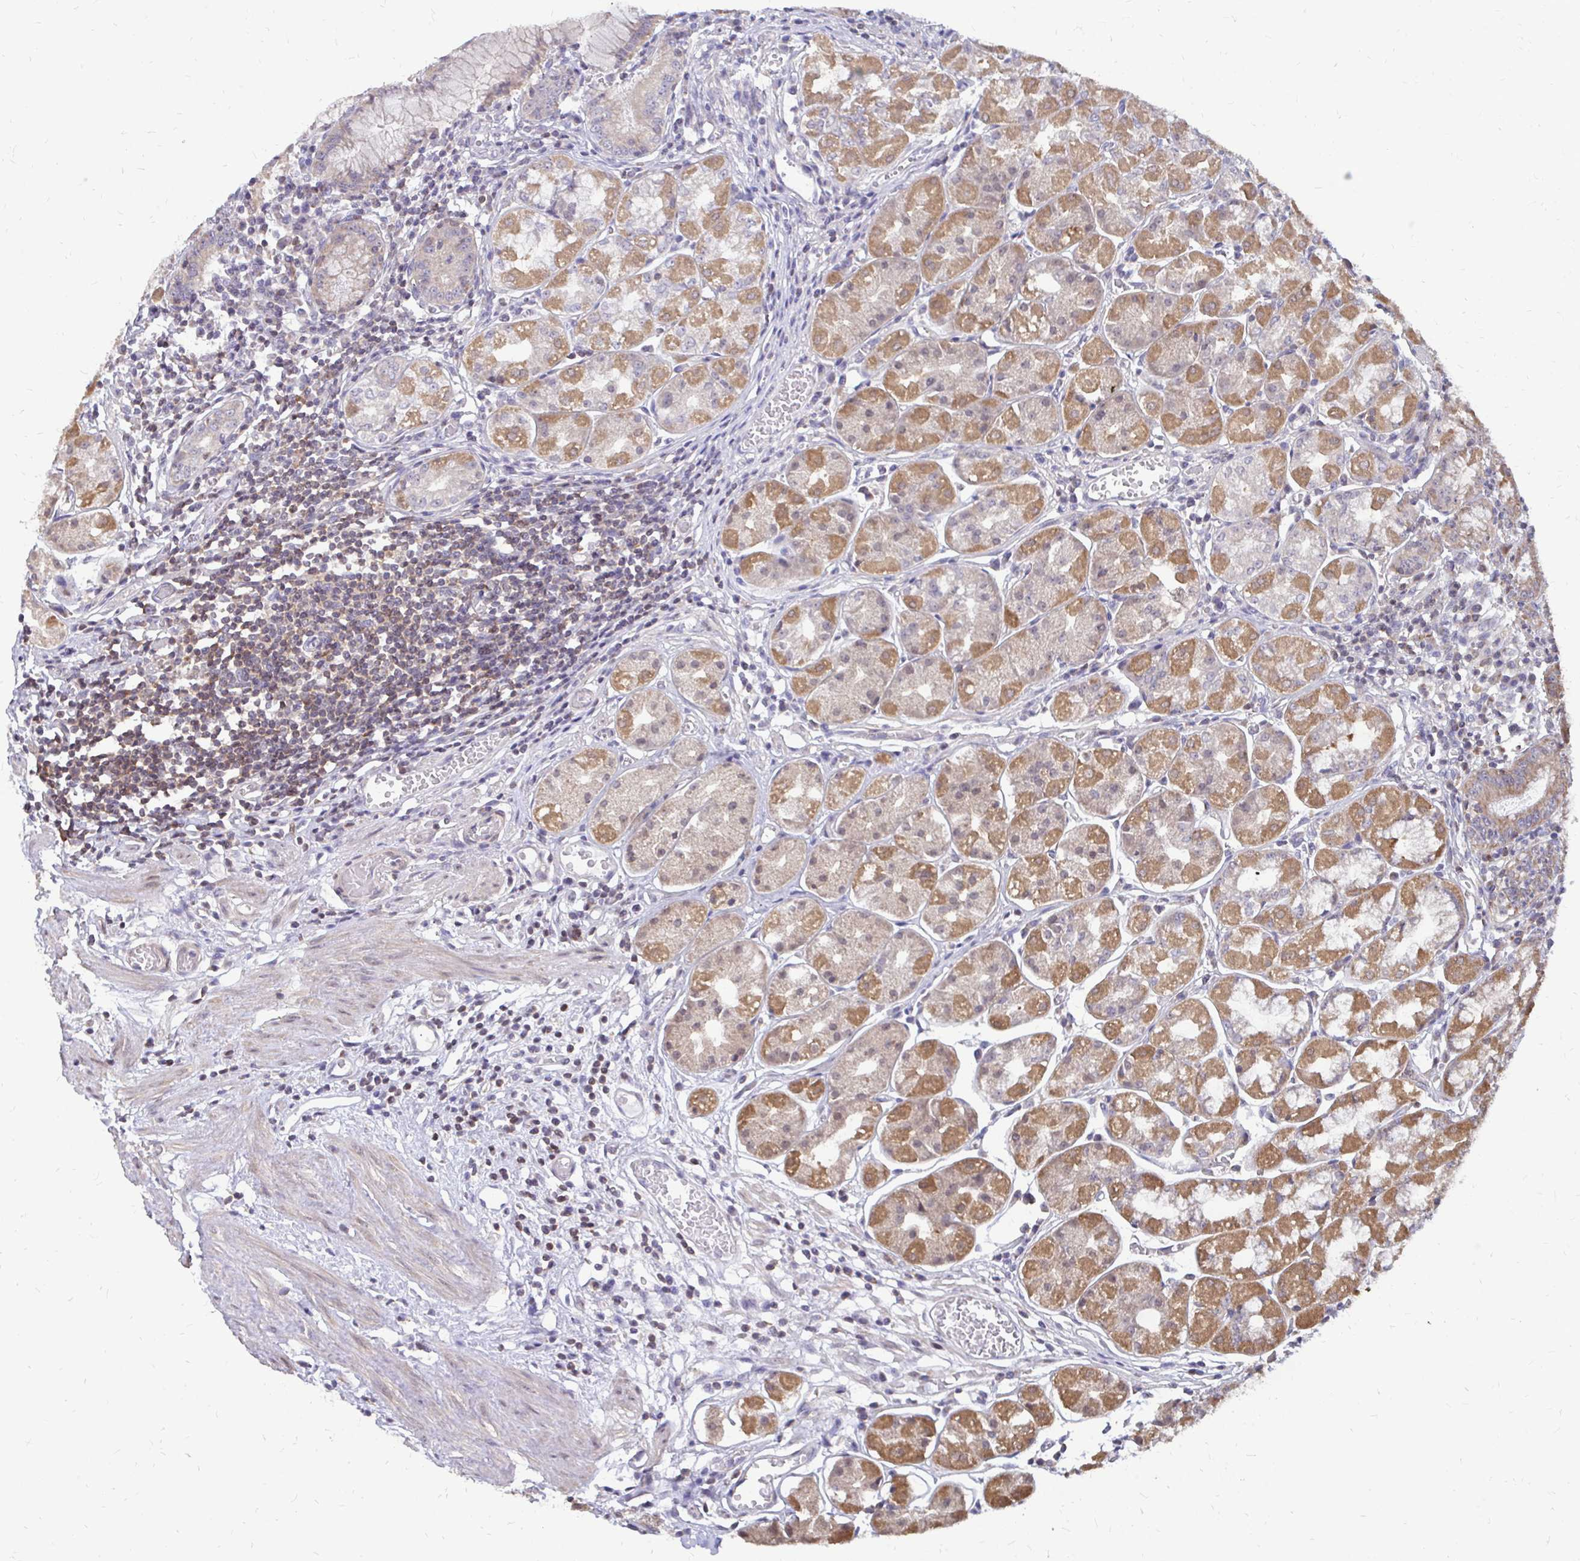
{"staining": {"intensity": "moderate", "quantity": "25%-75%", "location": "cytoplasmic/membranous"}, "tissue": "stomach", "cell_type": "Glandular cells", "image_type": "normal", "snomed": [{"axis": "morphology", "description": "Normal tissue, NOS"}, {"axis": "topography", "description": "Stomach"}], "caption": "This image reveals immunohistochemistry staining of unremarkable stomach, with medium moderate cytoplasmic/membranous positivity in approximately 25%-75% of glandular cells.", "gene": "DNAJA2", "patient": {"sex": "male", "age": 55}}